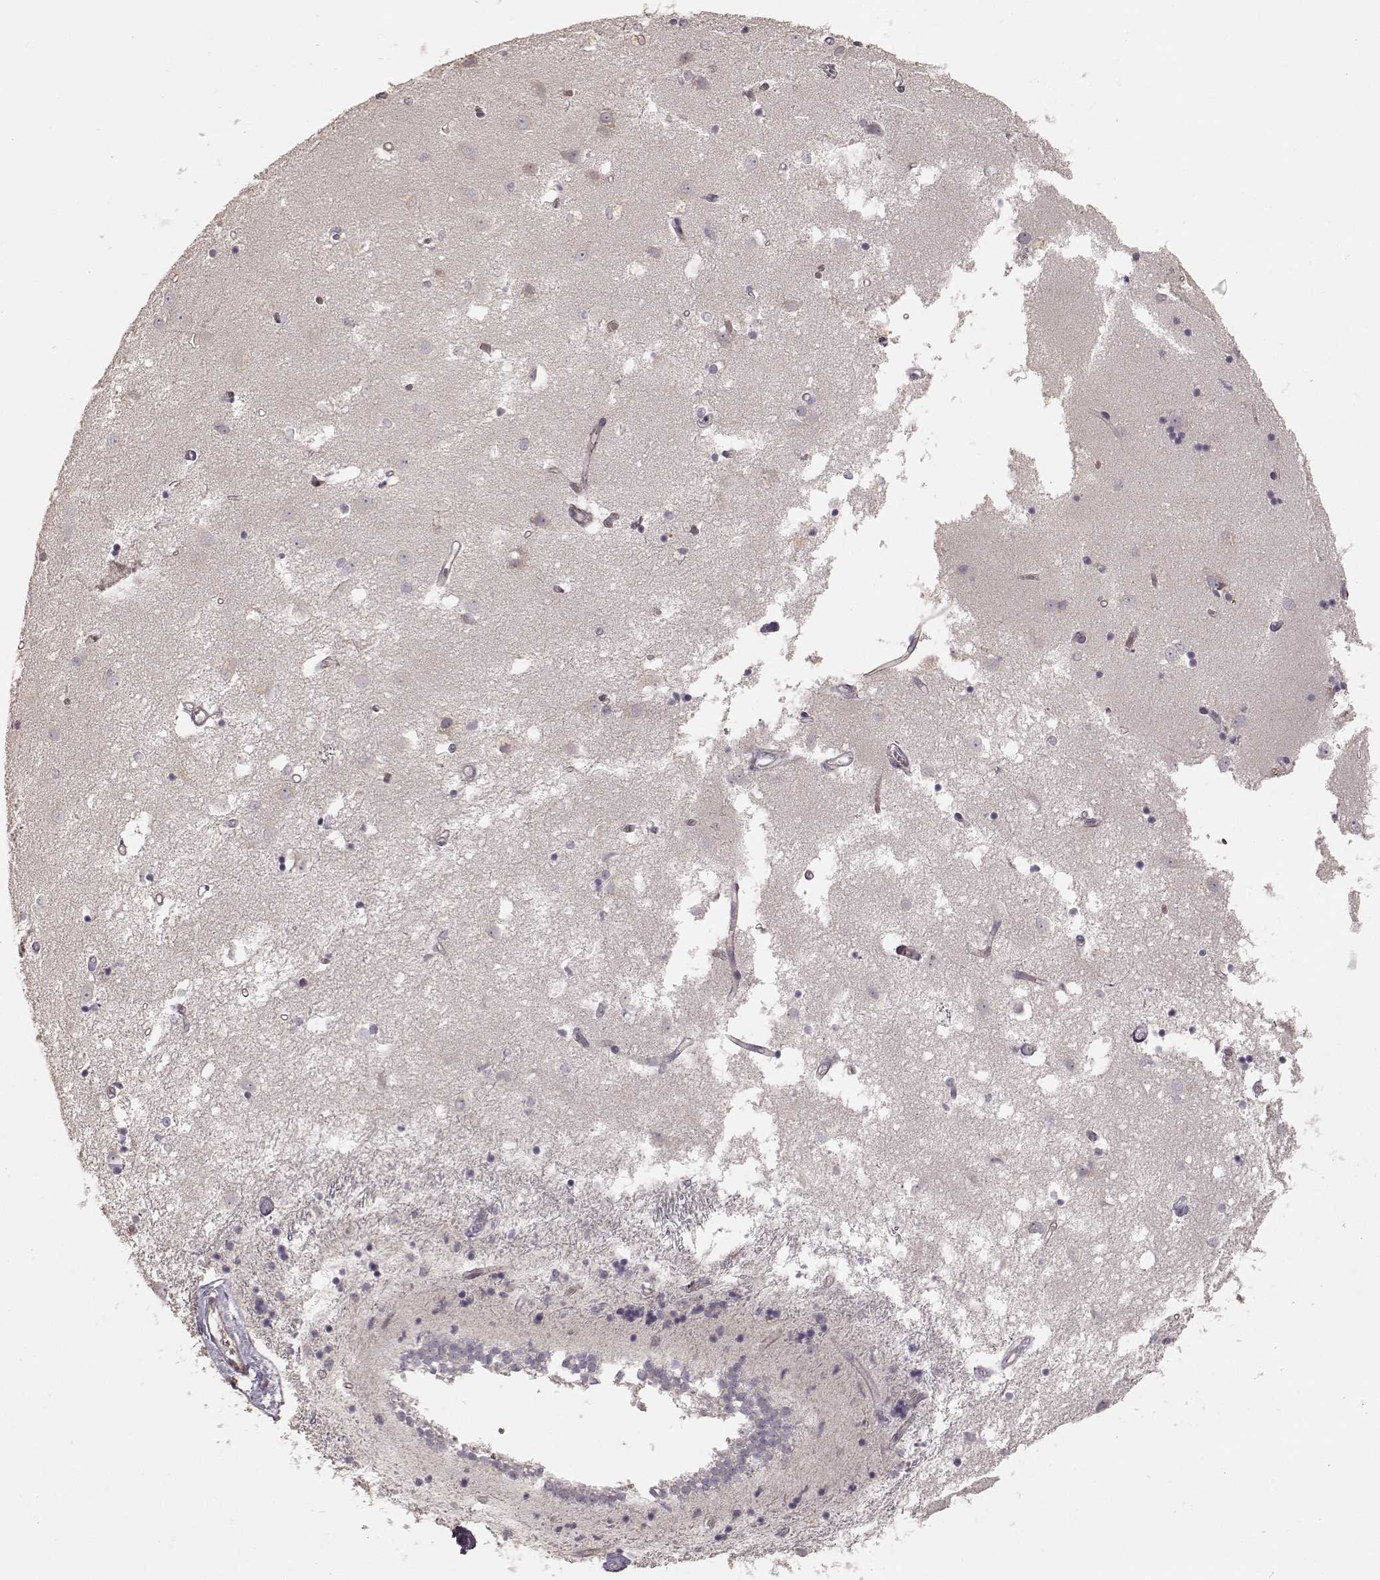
{"staining": {"intensity": "negative", "quantity": "none", "location": "none"}, "tissue": "caudate", "cell_type": "Glial cells", "image_type": "normal", "snomed": [{"axis": "morphology", "description": "Normal tissue, NOS"}, {"axis": "topography", "description": "Lateral ventricle wall"}], "caption": "DAB immunohistochemical staining of benign human caudate exhibits no significant staining in glial cells. (Stains: DAB (3,3'-diaminobenzidine) immunohistochemistry (IHC) with hematoxylin counter stain, Microscopy: brightfield microscopy at high magnification).", "gene": "KCNJ9", "patient": {"sex": "male", "age": 54}}